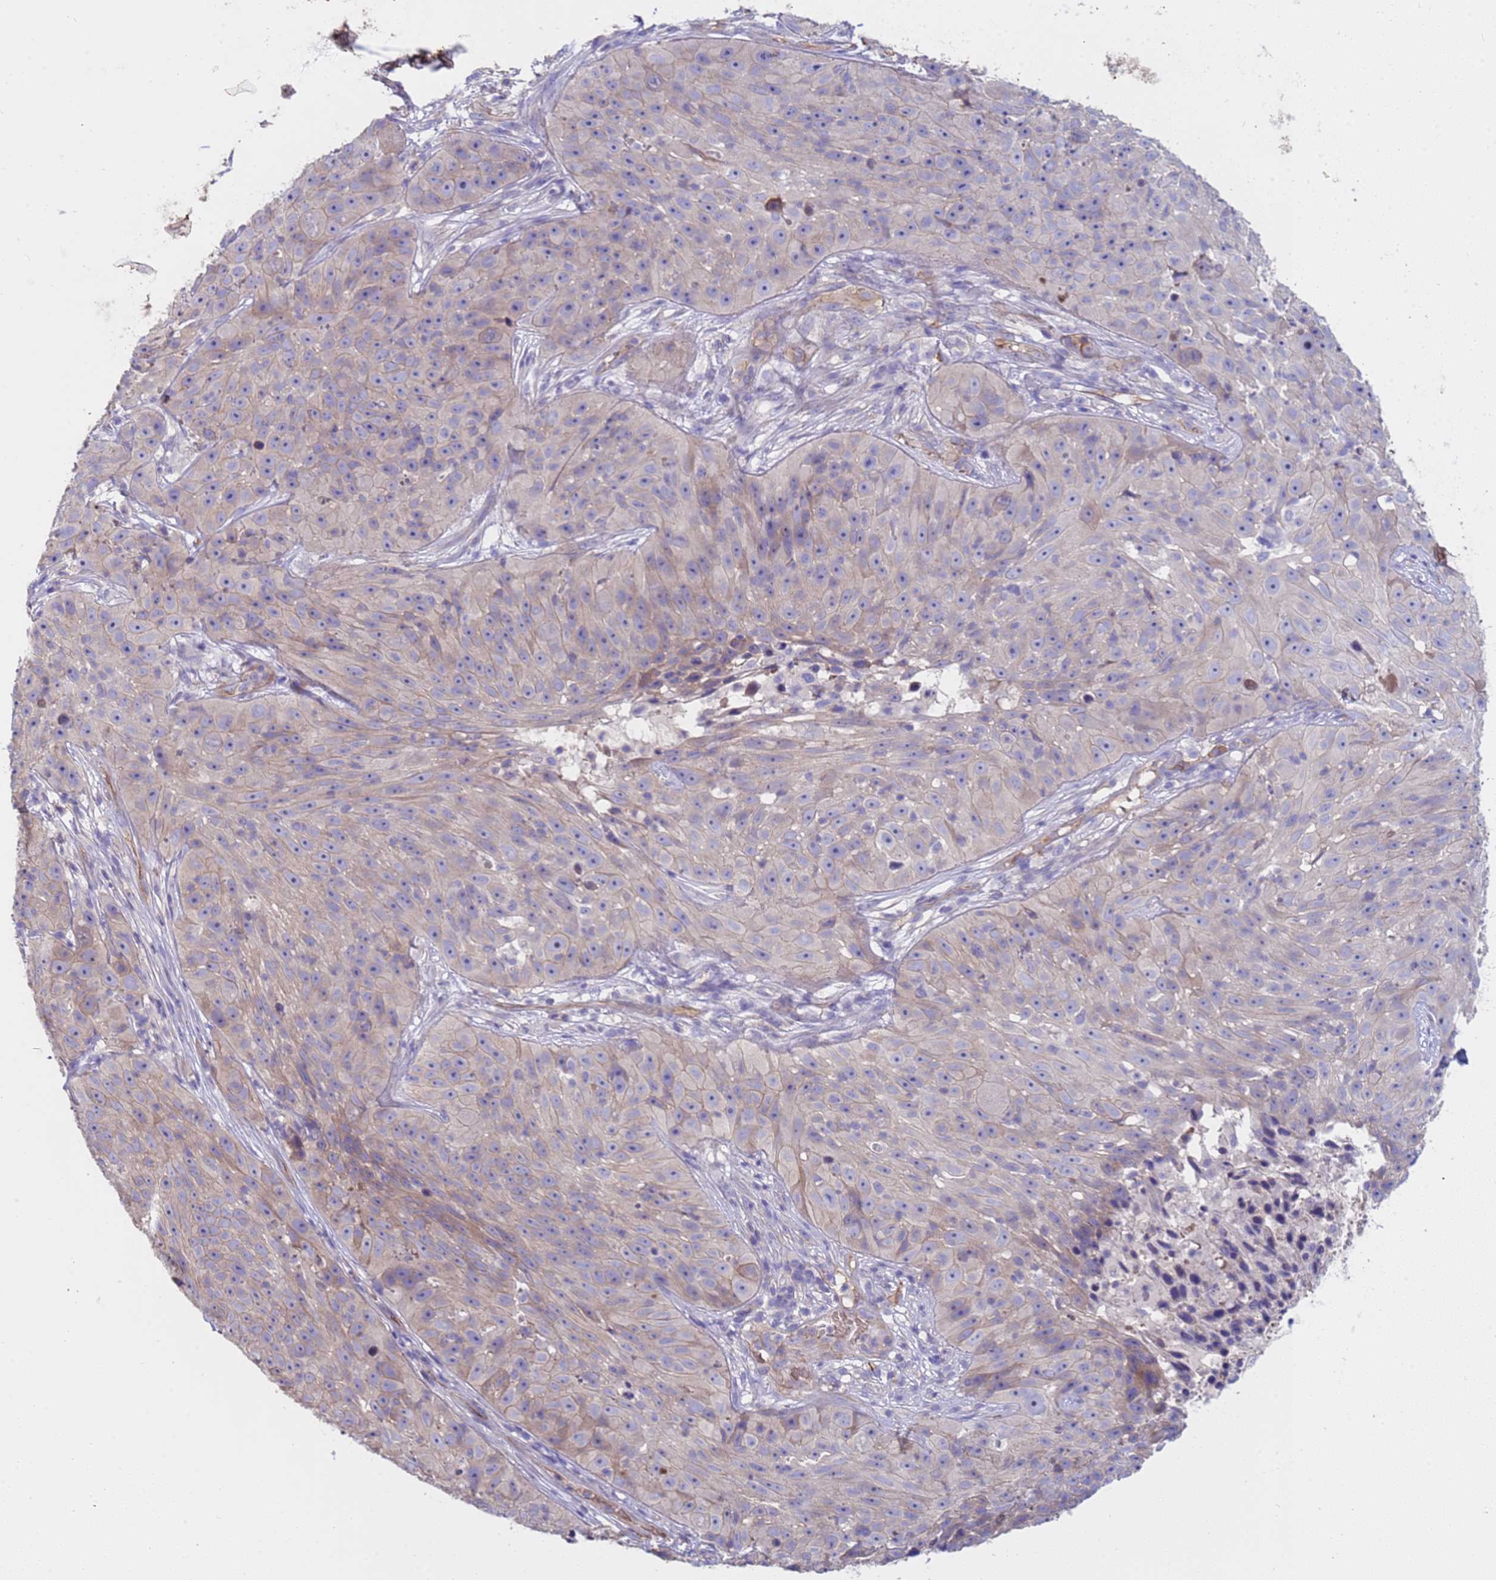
{"staining": {"intensity": "weak", "quantity": "25%-75%", "location": "cytoplasmic/membranous"}, "tissue": "skin cancer", "cell_type": "Tumor cells", "image_type": "cancer", "snomed": [{"axis": "morphology", "description": "Squamous cell carcinoma, NOS"}, {"axis": "topography", "description": "Skin"}], "caption": "About 25%-75% of tumor cells in squamous cell carcinoma (skin) reveal weak cytoplasmic/membranous protein expression as visualized by brown immunohistochemical staining.", "gene": "ZNF248", "patient": {"sex": "female", "age": 87}}